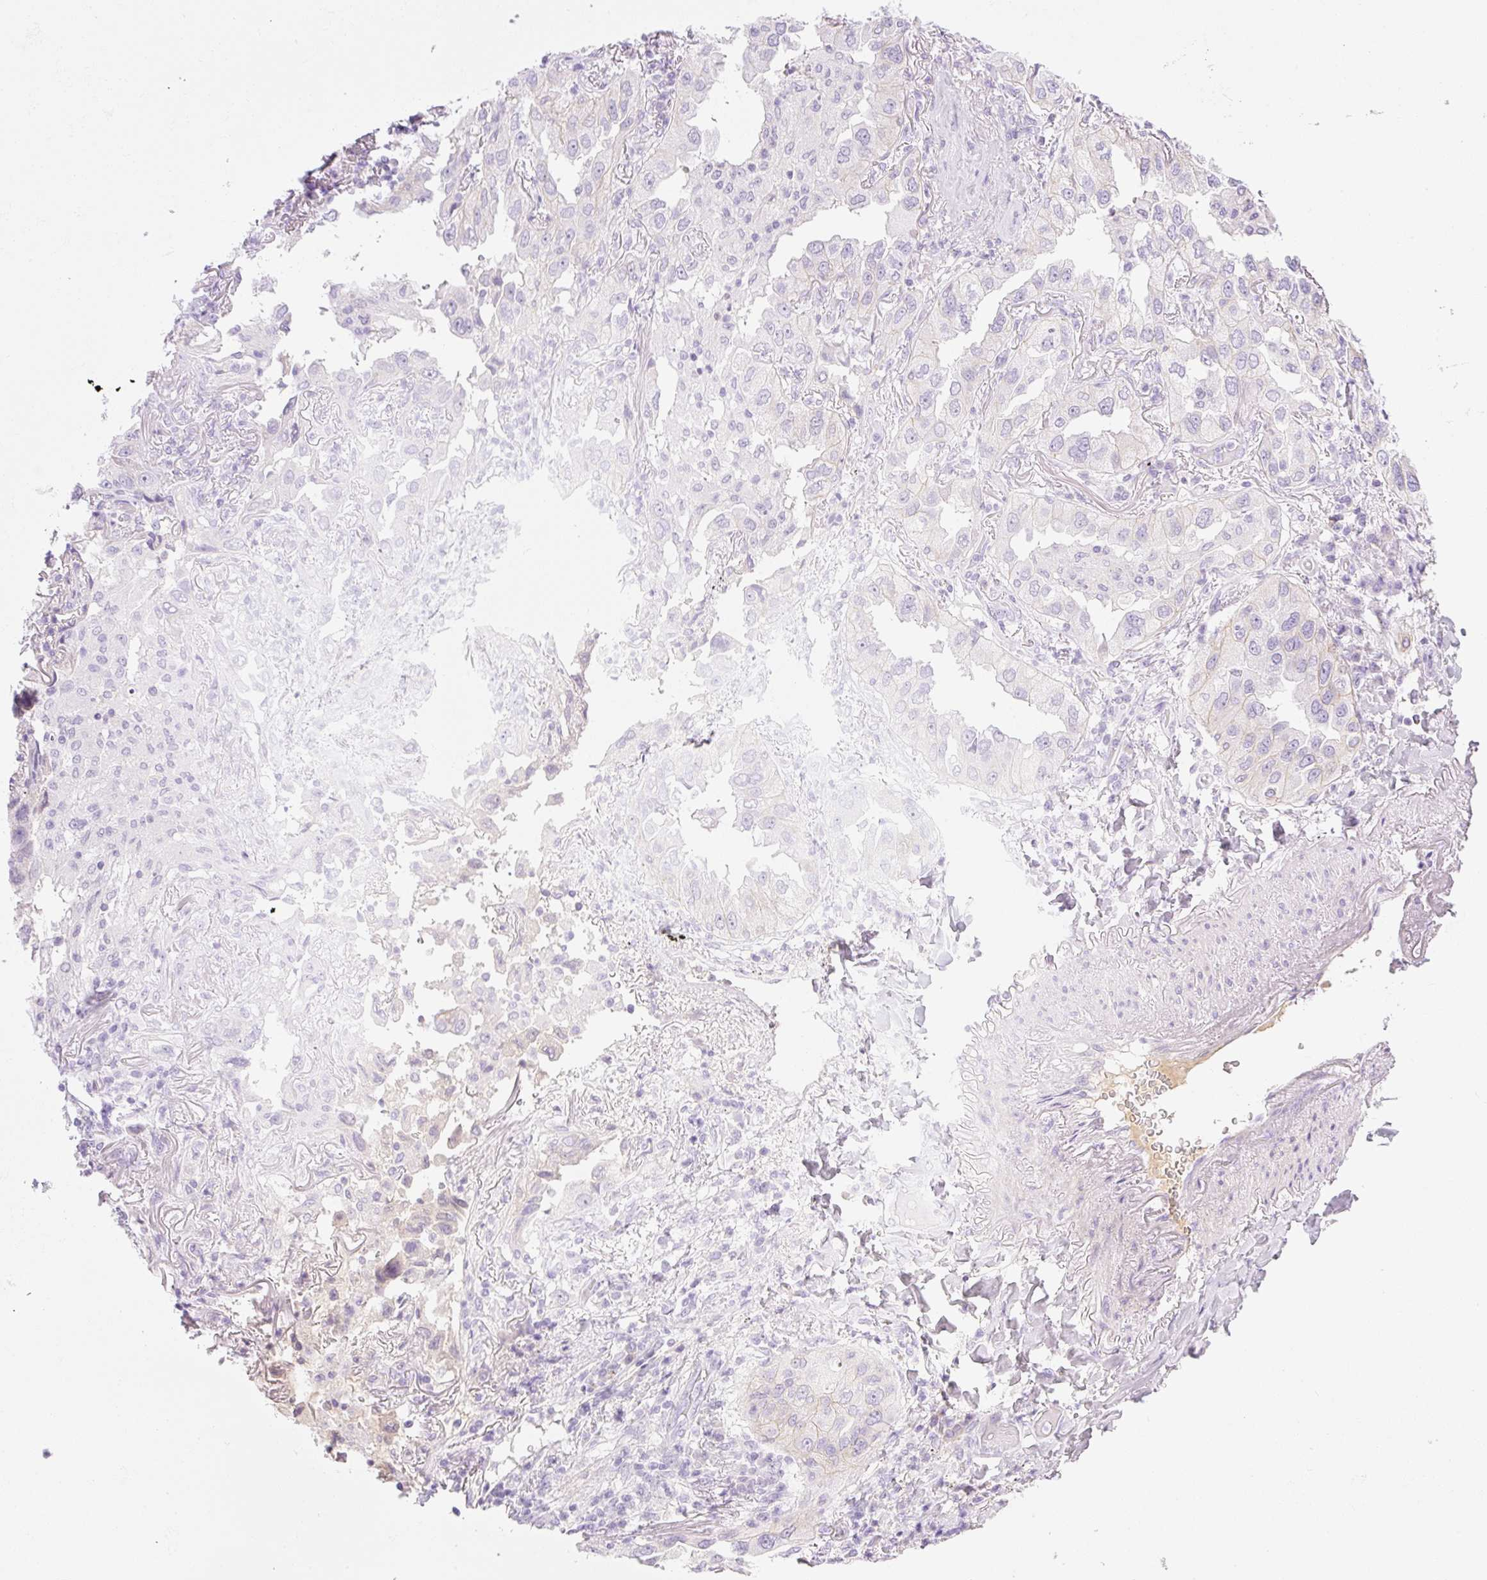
{"staining": {"intensity": "negative", "quantity": "none", "location": "none"}, "tissue": "lung cancer", "cell_type": "Tumor cells", "image_type": "cancer", "snomed": [{"axis": "morphology", "description": "Adenocarcinoma, NOS"}, {"axis": "topography", "description": "Lung"}], "caption": "This is an IHC micrograph of lung adenocarcinoma. There is no expression in tumor cells.", "gene": "PALM3", "patient": {"sex": "female", "age": 69}}